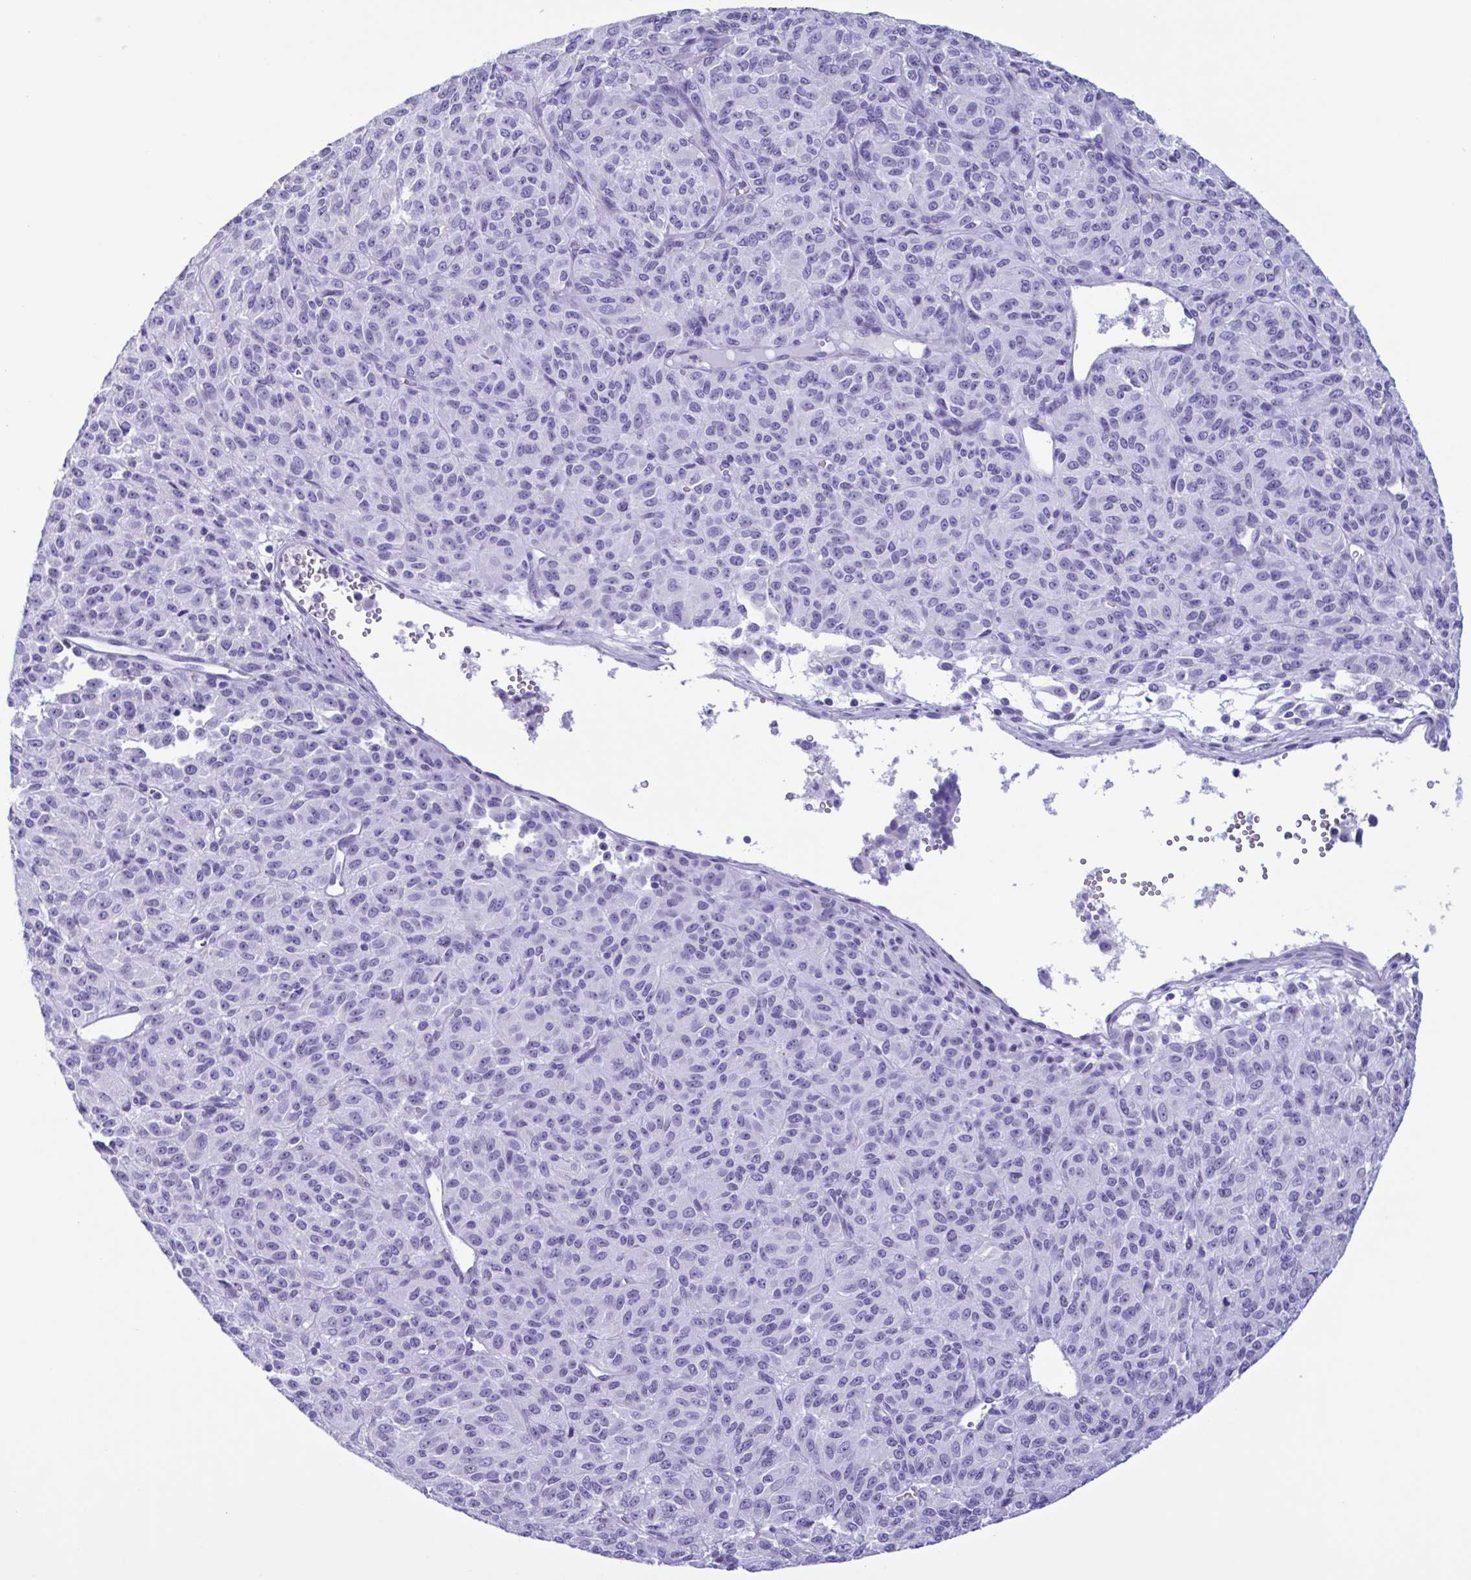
{"staining": {"intensity": "negative", "quantity": "none", "location": "none"}, "tissue": "melanoma", "cell_type": "Tumor cells", "image_type": "cancer", "snomed": [{"axis": "morphology", "description": "Malignant melanoma, Metastatic site"}, {"axis": "topography", "description": "Brain"}], "caption": "The photomicrograph exhibits no significant staining in tumor cells of melanoma.", "gene": "LTF", "patient": {"sex": "female", "age": 56}}